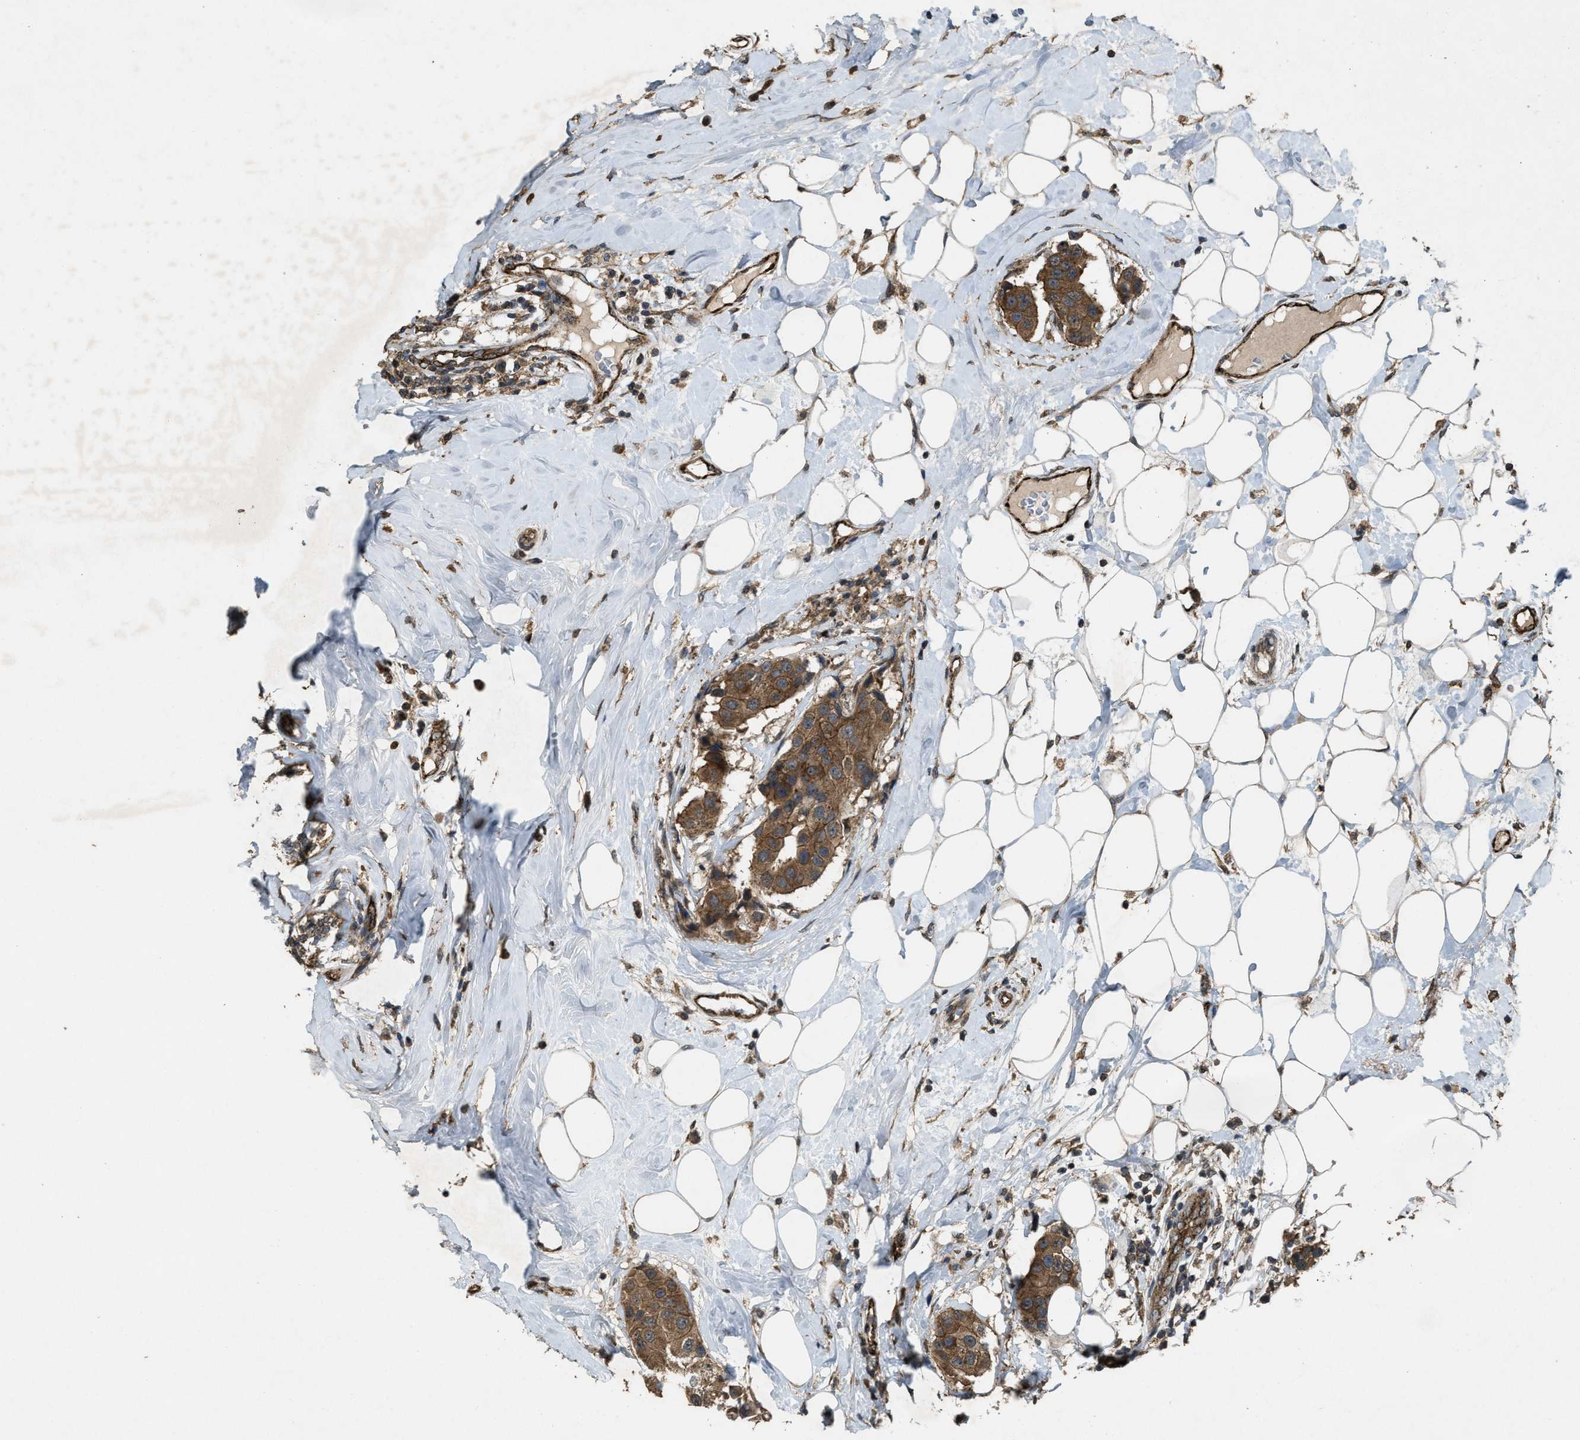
{"staining": {"intensity": "moderate", "quantity": ">75%", "location": "cytoplasmic/membranous"}, "tissue": "breast cancer", "cell_type": "Tumor cells", "image_type": "cancer", "snomed": [{"axis": "morphology", "description": "Normal tissue, NOS"}, {"axis": "morphology", "description": "Duct carcinoma"}, {"axis": "topography", "description": "Breast"}], "caption": "Human breast cancer stained for a protein (brown) reveals moderate cytoplasmic/membranous positive positivity in approximately >75% of tumor cells.", "gene": "ARHGEF5", "patient": {"sex": "female", "age": 39}}